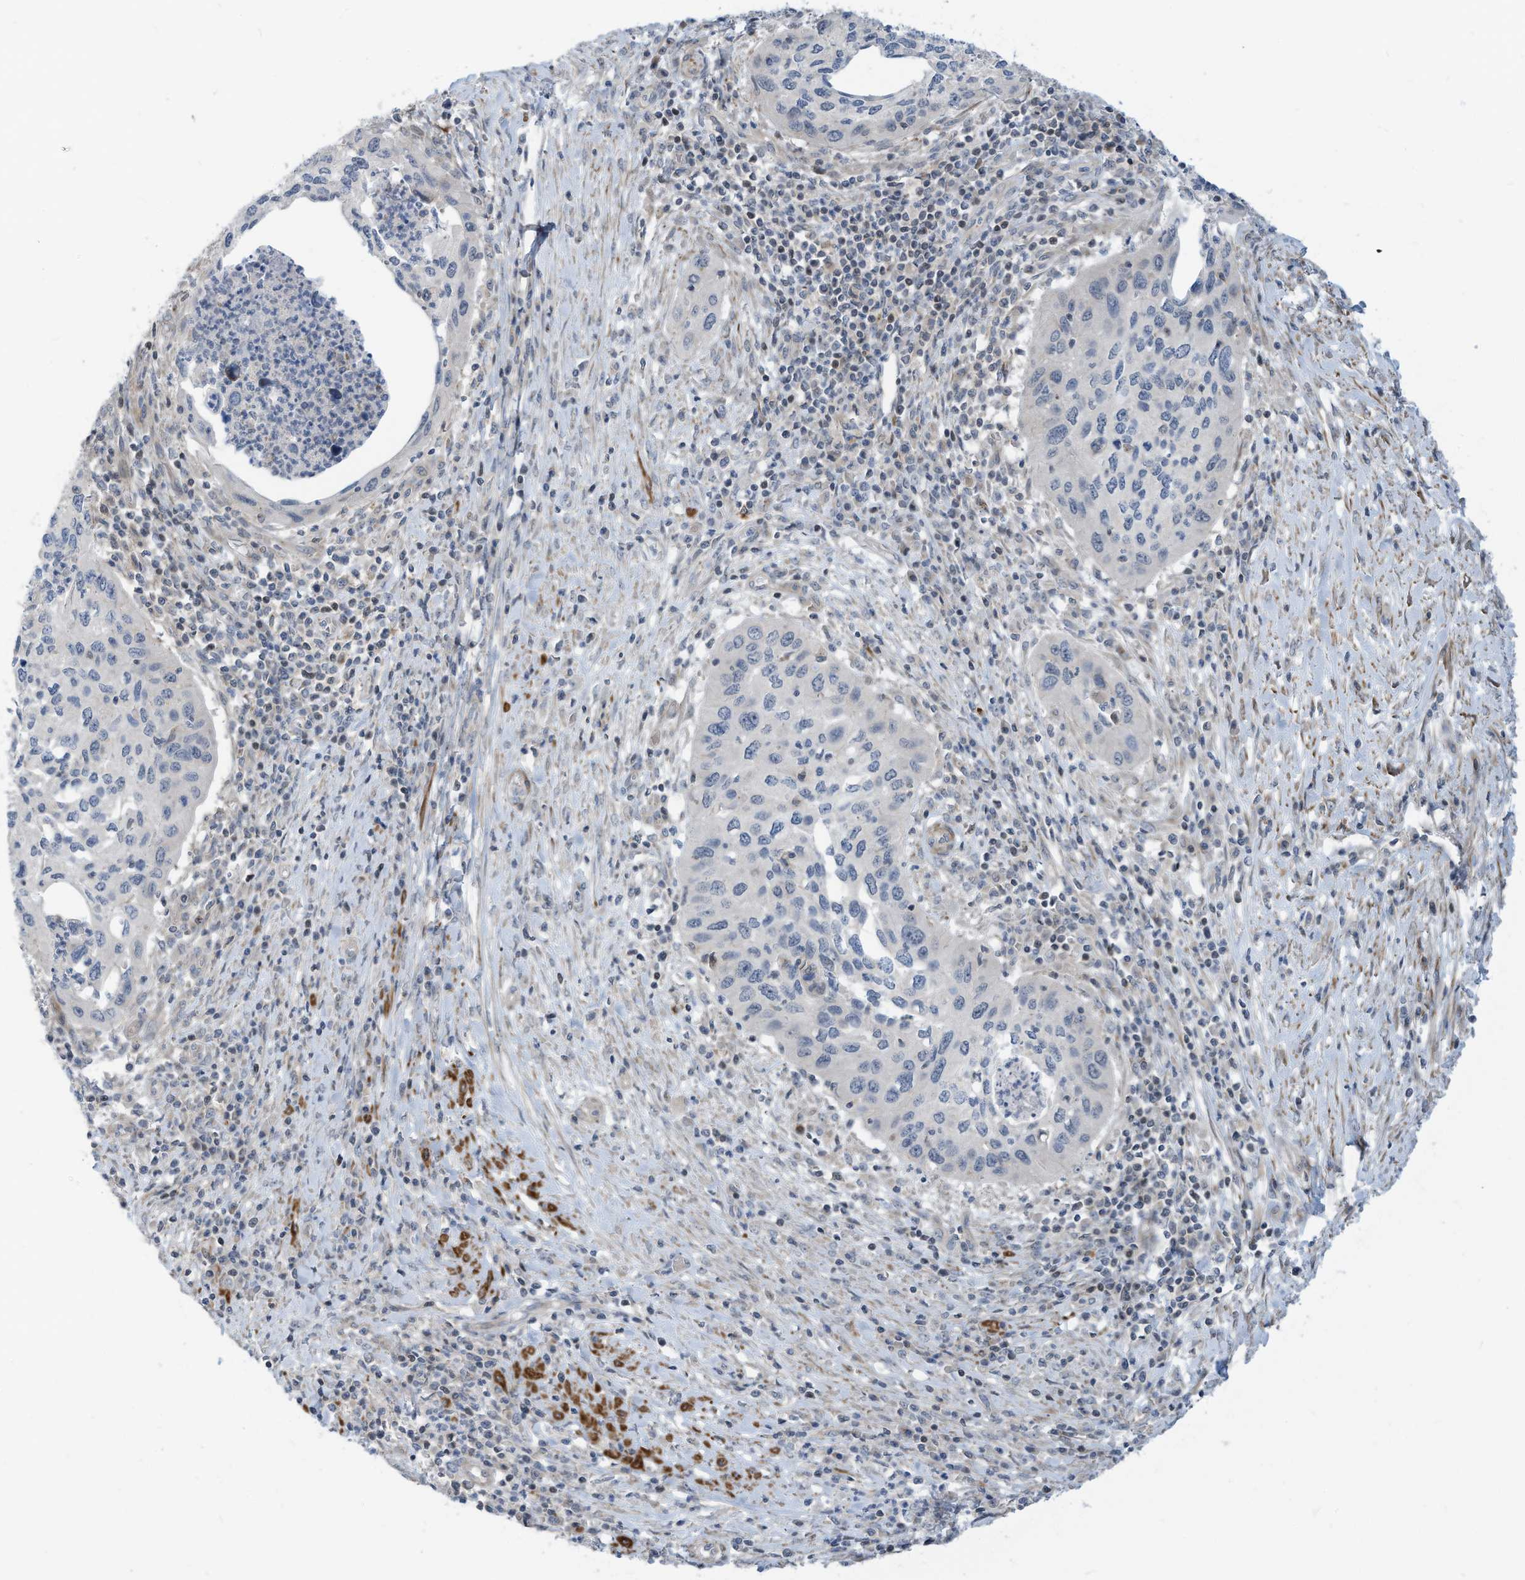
{"staining": {"intensity": "negative", "quantity": "none", "location": "none"}, "tissue": "cervical cancer", "cell_type": "Tumor cells", "image_type": "cancer", "snomed": [{"axis": "morphology", "description": "Squamous cell carcinoma, NOS"}, {"axis": "topography", "description": "Cervix"}], "caption": "IHC image of neoplastic tissue: human cervical cancer stained with DAB (3,3'-diaminobenzidine) demonstrates no significant protein expression in tumor cells.", "gene": "GPATCH3", "patient": {"sex": "female", "age": 38}}